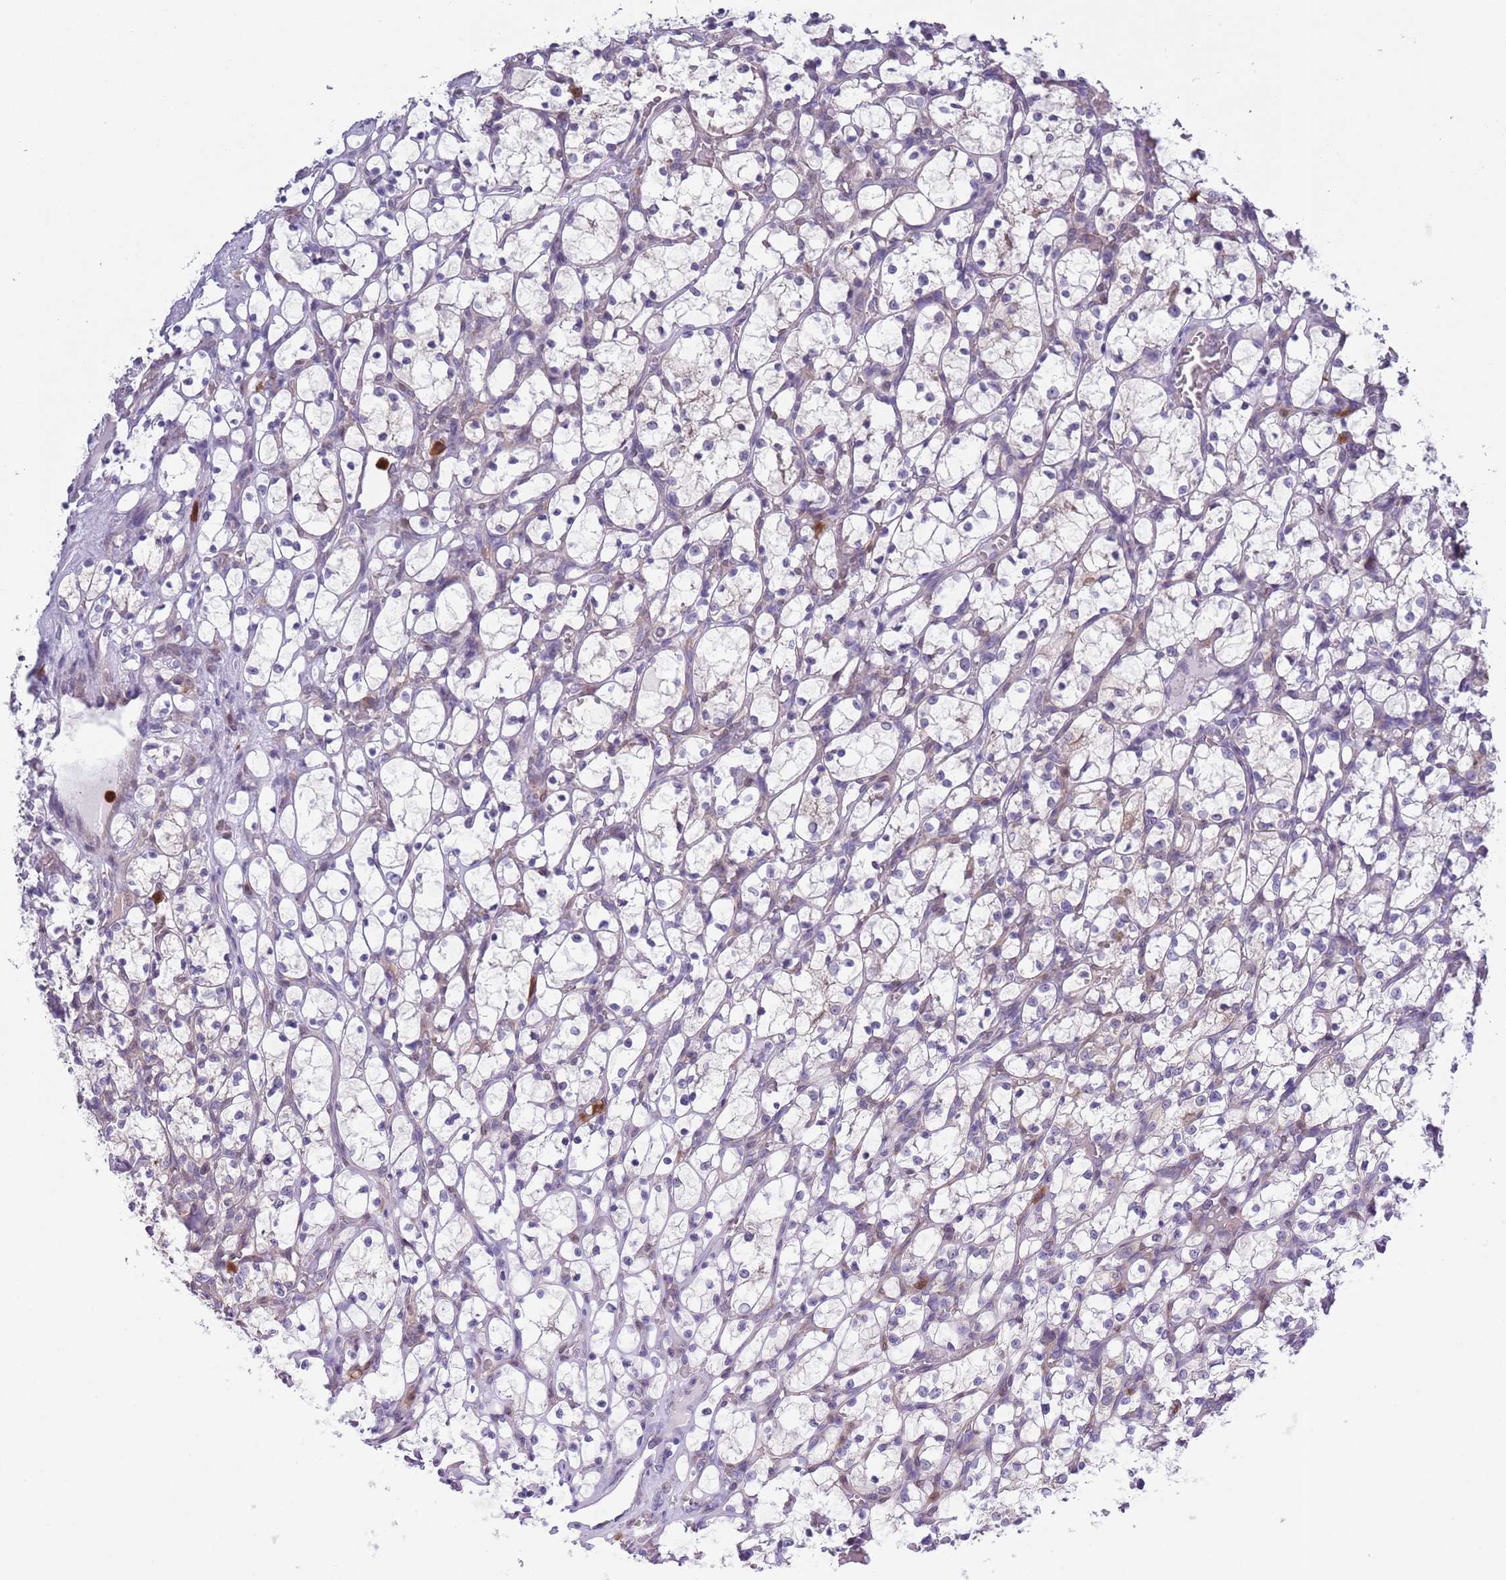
{"staining": {"intensity": "negative", "quantity": "none", "location": "none"}, "tissue": "renal cancer", "cell_type": "Tumor cells", "image_type": "cancer", "snomed": [{"axis": "morphology", "description": "Adenocarcinoma, NOS"}, {"axis": "topography", "description": "Kidney"}], "caption": "High power microscopy micrograph of an IHC micrograph of renal cancer (adenocarcinoma), revealing no significant staining in tumor cells.", "gene": "ZFP2", "patient": {"sex": "female", "age": 69}}